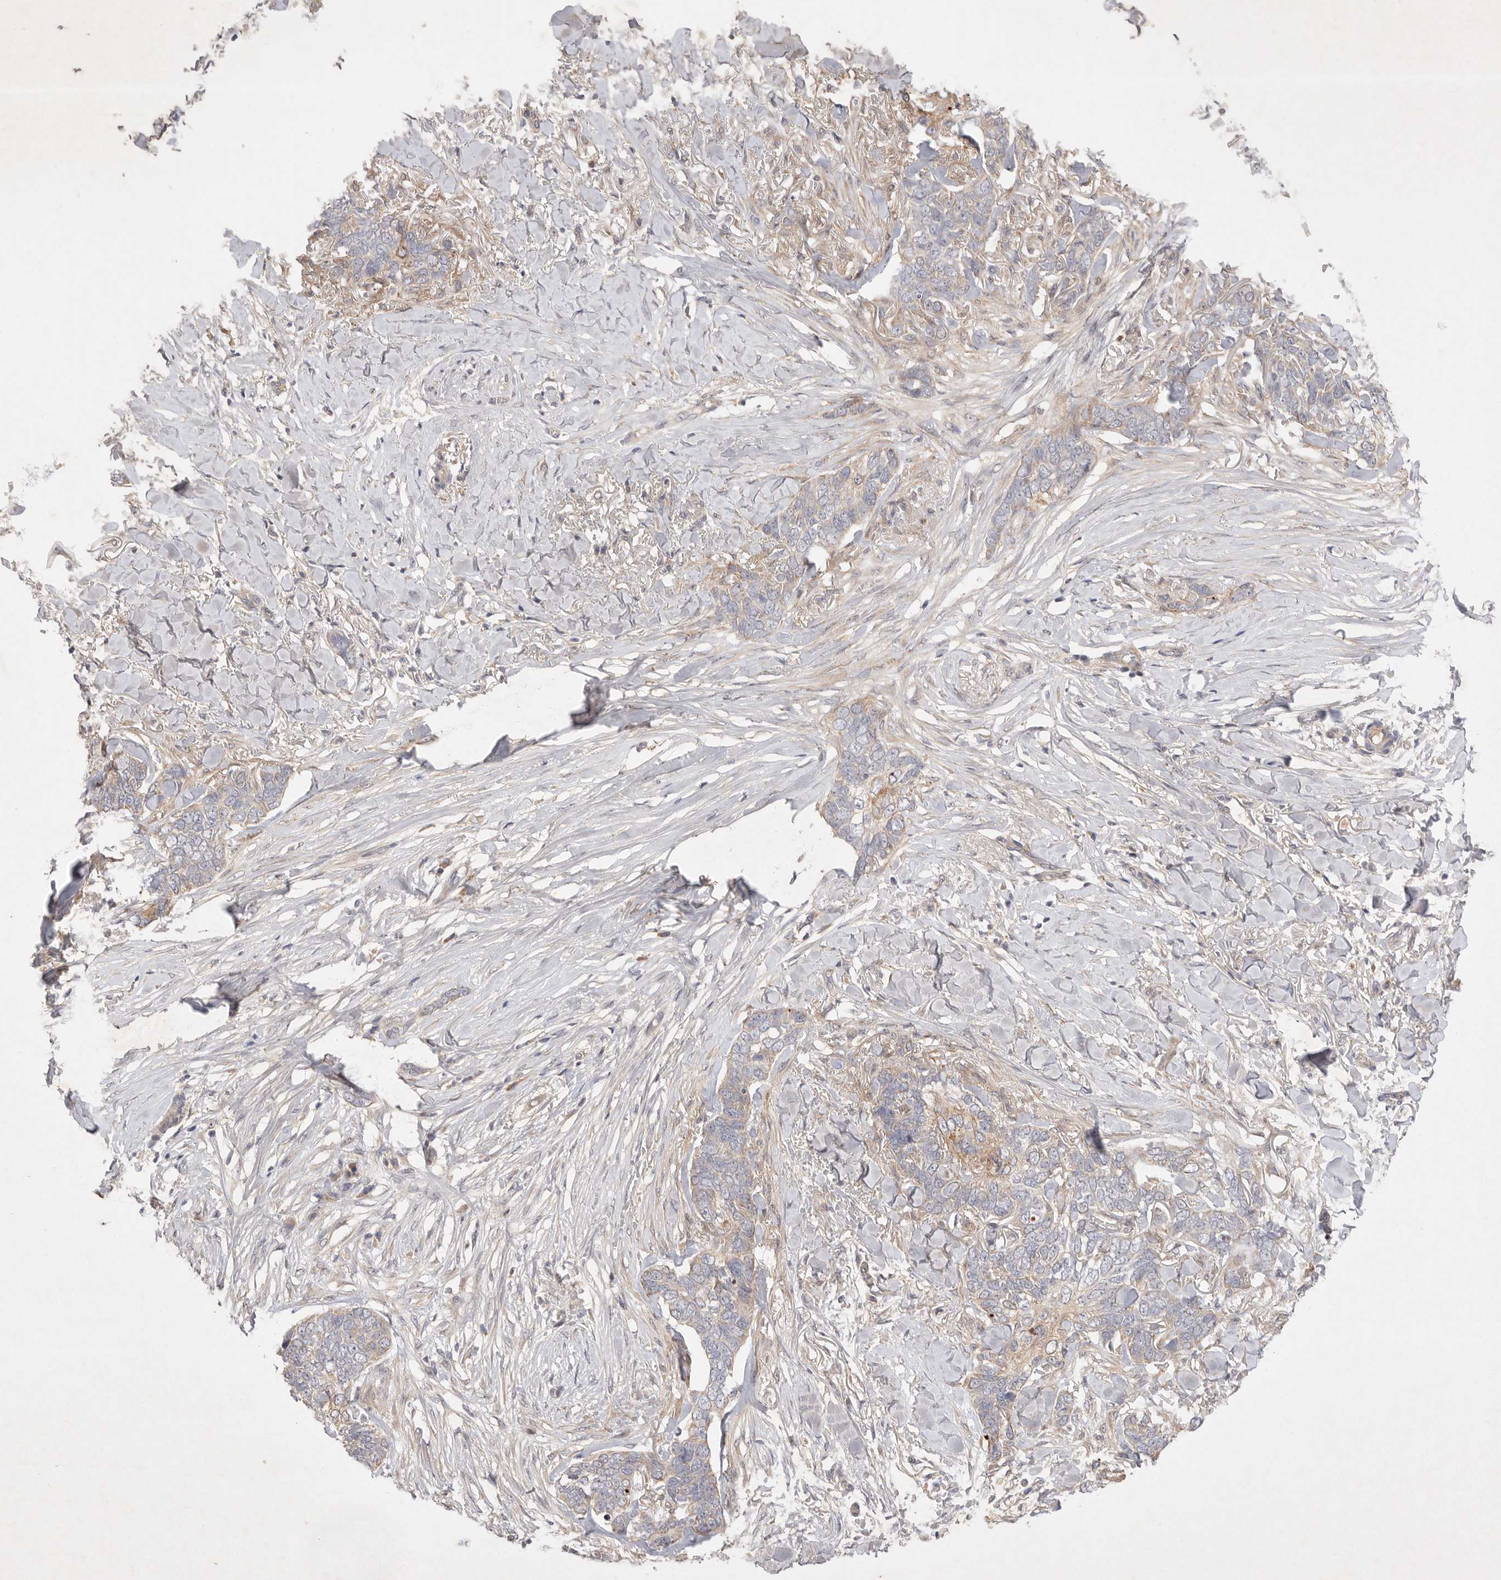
{"staining": {"intensity": "weak", "quantity": "<25%", "location": "cytoplasmic/membranous"}, "tissue": "skin cancer", "cell_type": "Tumor cells", "image_type": "cancer", "snomed": [{"axis": "morphology", "description": "Normal tissue, NOS"}, {"axis": "morphology", "description": "Basal cell carcinoma"}, {"axis": "topography", "description": "Skin"}], "caption": "Tumor cells are negative for brown protein staining in skin basal cell carcinoma. Nuclei are stained in blue.", "gene": "PTPDC1", "patient": {"sex": "male", "age": 77}}